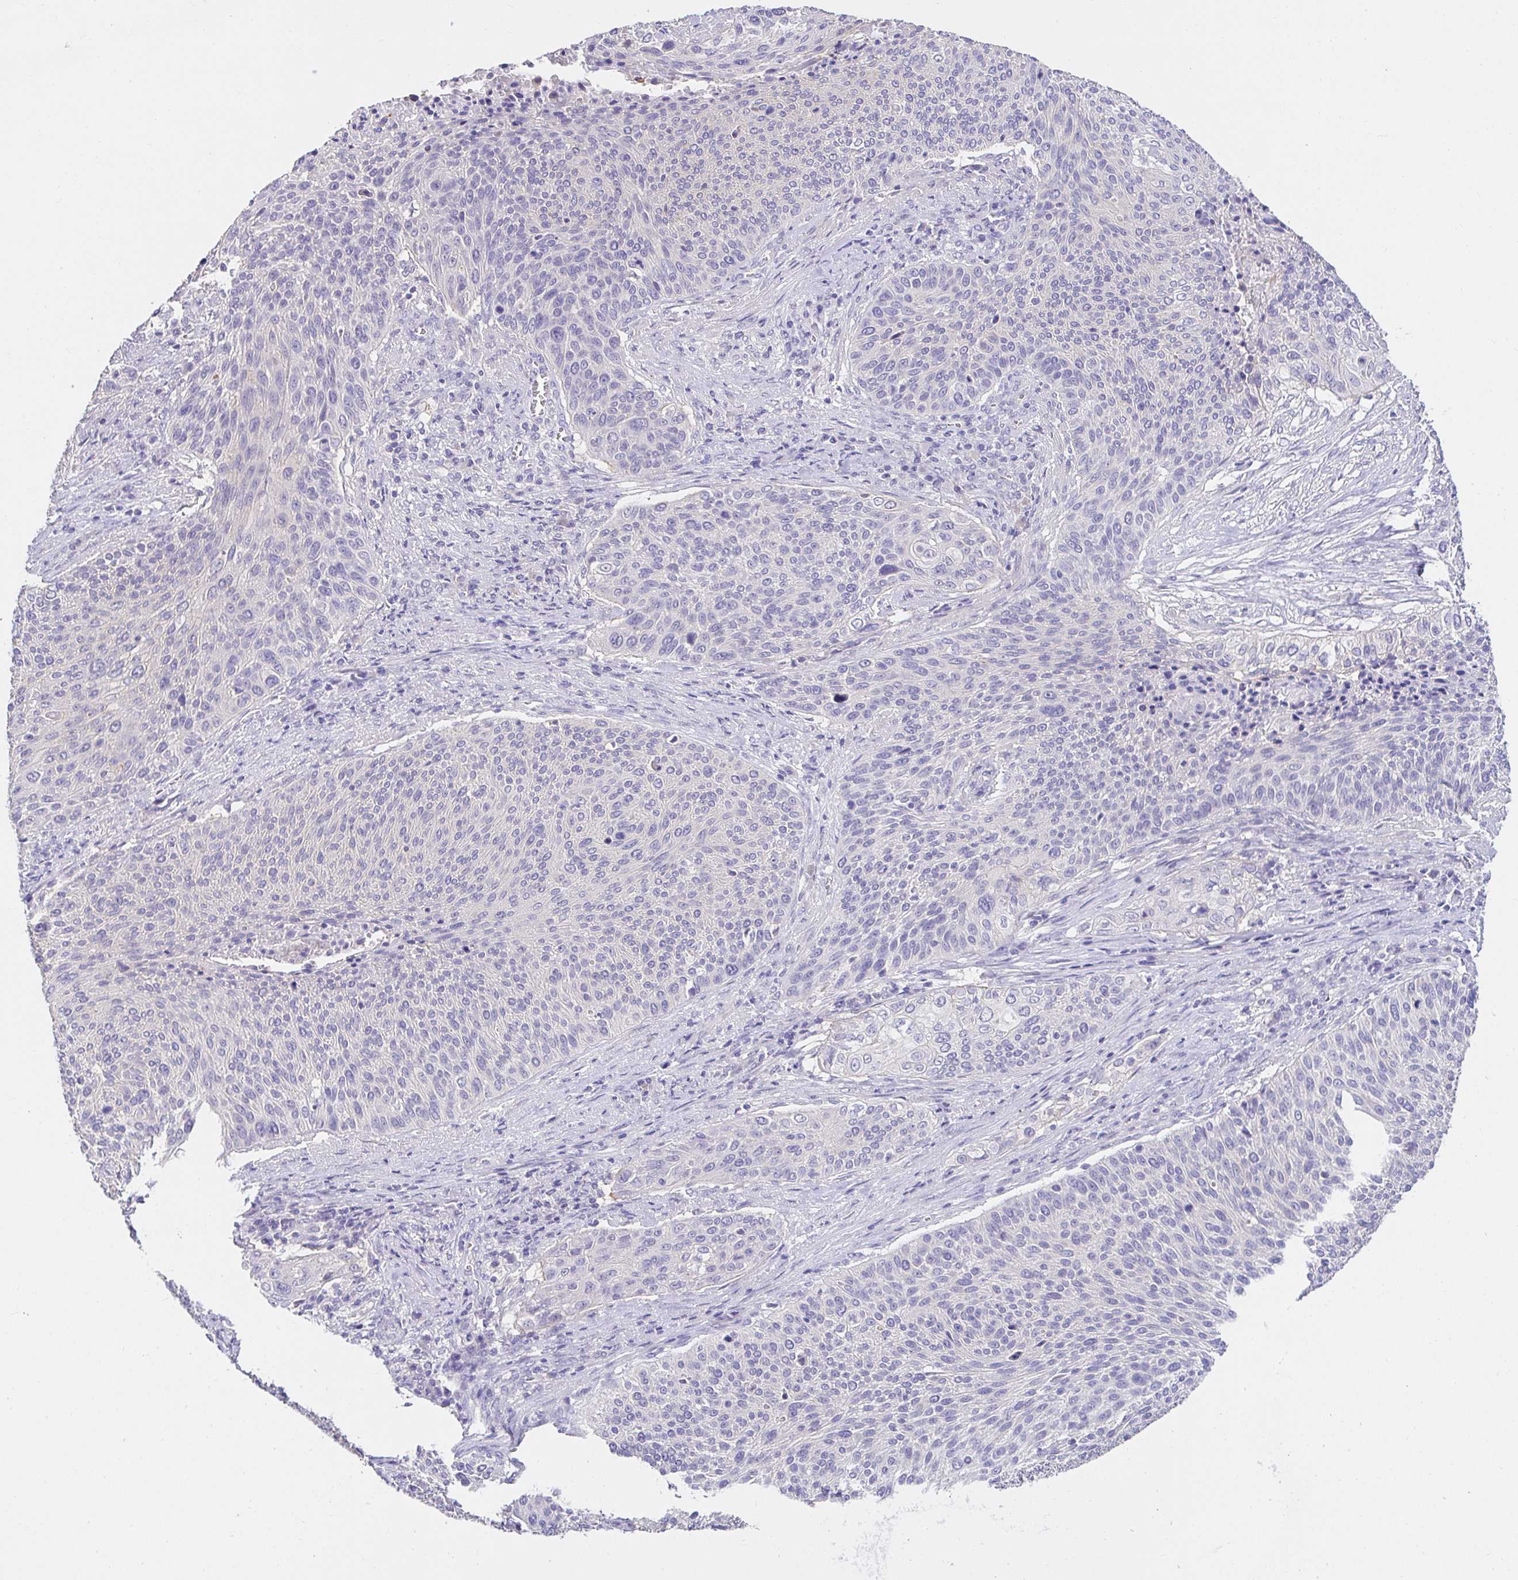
{"staining": {"intensity": "negative", "quantity": "none", "location": "none"}, "tissue": "cervical cancer", "cell_type": "Tumor cells", "image_type": "cancer", "snomed": [{"axis": "morphology", "description": "Squamous cell carcinoma, NOS"}, {"axis": "topography", "description": "Cervix"}], "caption": "Histopathology image shows no significant protein positivity in tumor cells of cervical cancer (squamous cell carcinoma).", "gene": "CDO1", "patient": {"sex": "female", "age": 31}}